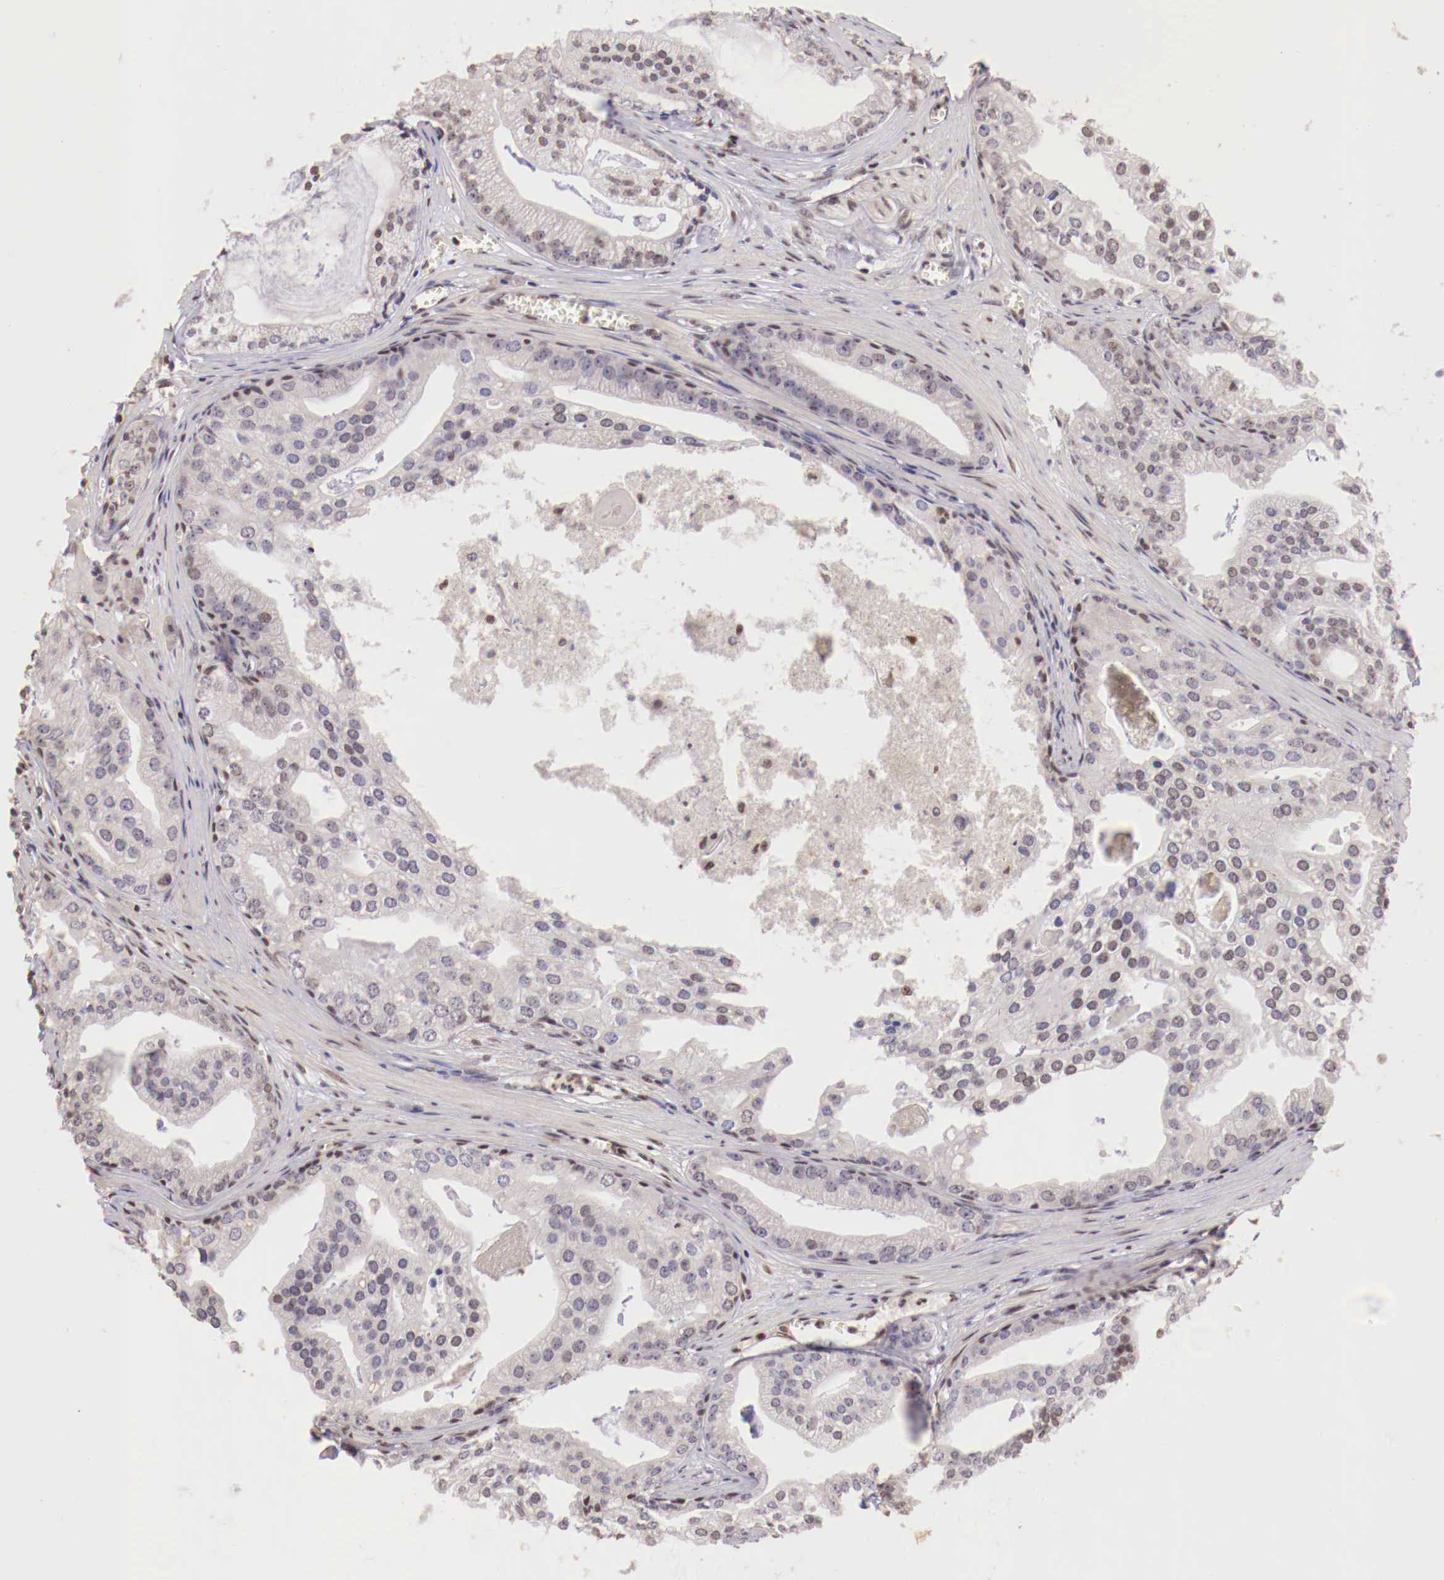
{"staining": {"intensity": "weak", "quantity": "<25%", "location": "nuclear"}, "tissue": "prostate cancer", "cell_type": "Tumor cells", "image_type": "cancer", "snomed": [{"axis": "morphology", "description": "Adenocarcinoma, High grade"}, {"axis": "topography", "description": "Prostate"}], "caption": "Tumor cells are negative for protein expression in human prostate high-grade adenocarcinoma.", "gene": "SP1", "patient": {"sex": "male", "age": 56}}